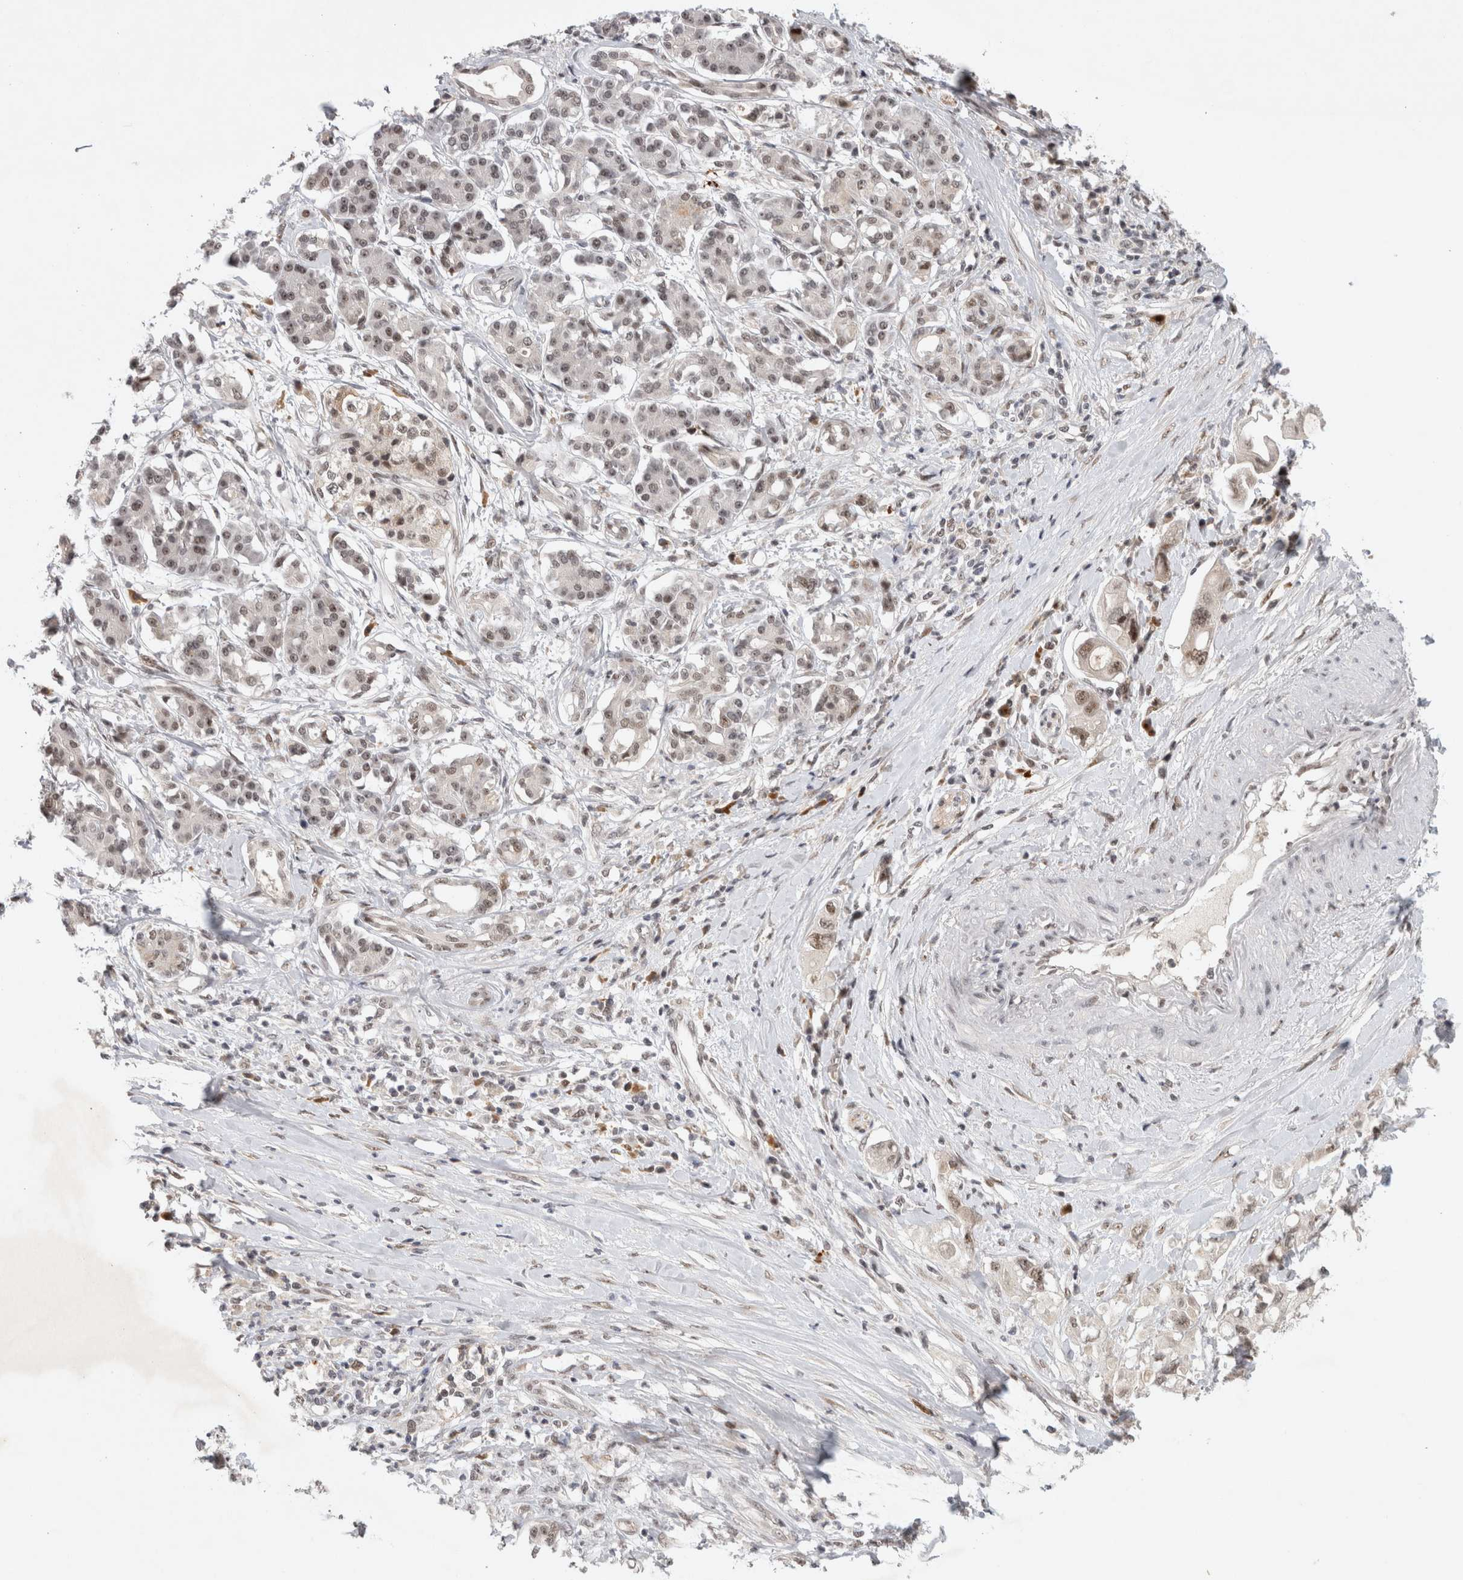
{"staining": {"intensity": "weak", "quantity": ">75%", "location": "nuclear"}, "tissue": "pancreatic cancer", "cell_type": "Tumor cells", "image_type": "cancer", "snomed": [{"axis": "morphology", "description": "Adenocarcinoma, NOS"}, {"axis": "topography", "description": "Pancreas"}], "caption": "Adenocarcinoma (pancreatic) tissue demonstrates weak nuclear expression in approximately >75% of tumor cells", "gene": "HESX1", "patient": {"sex": "female", "age": 56}}